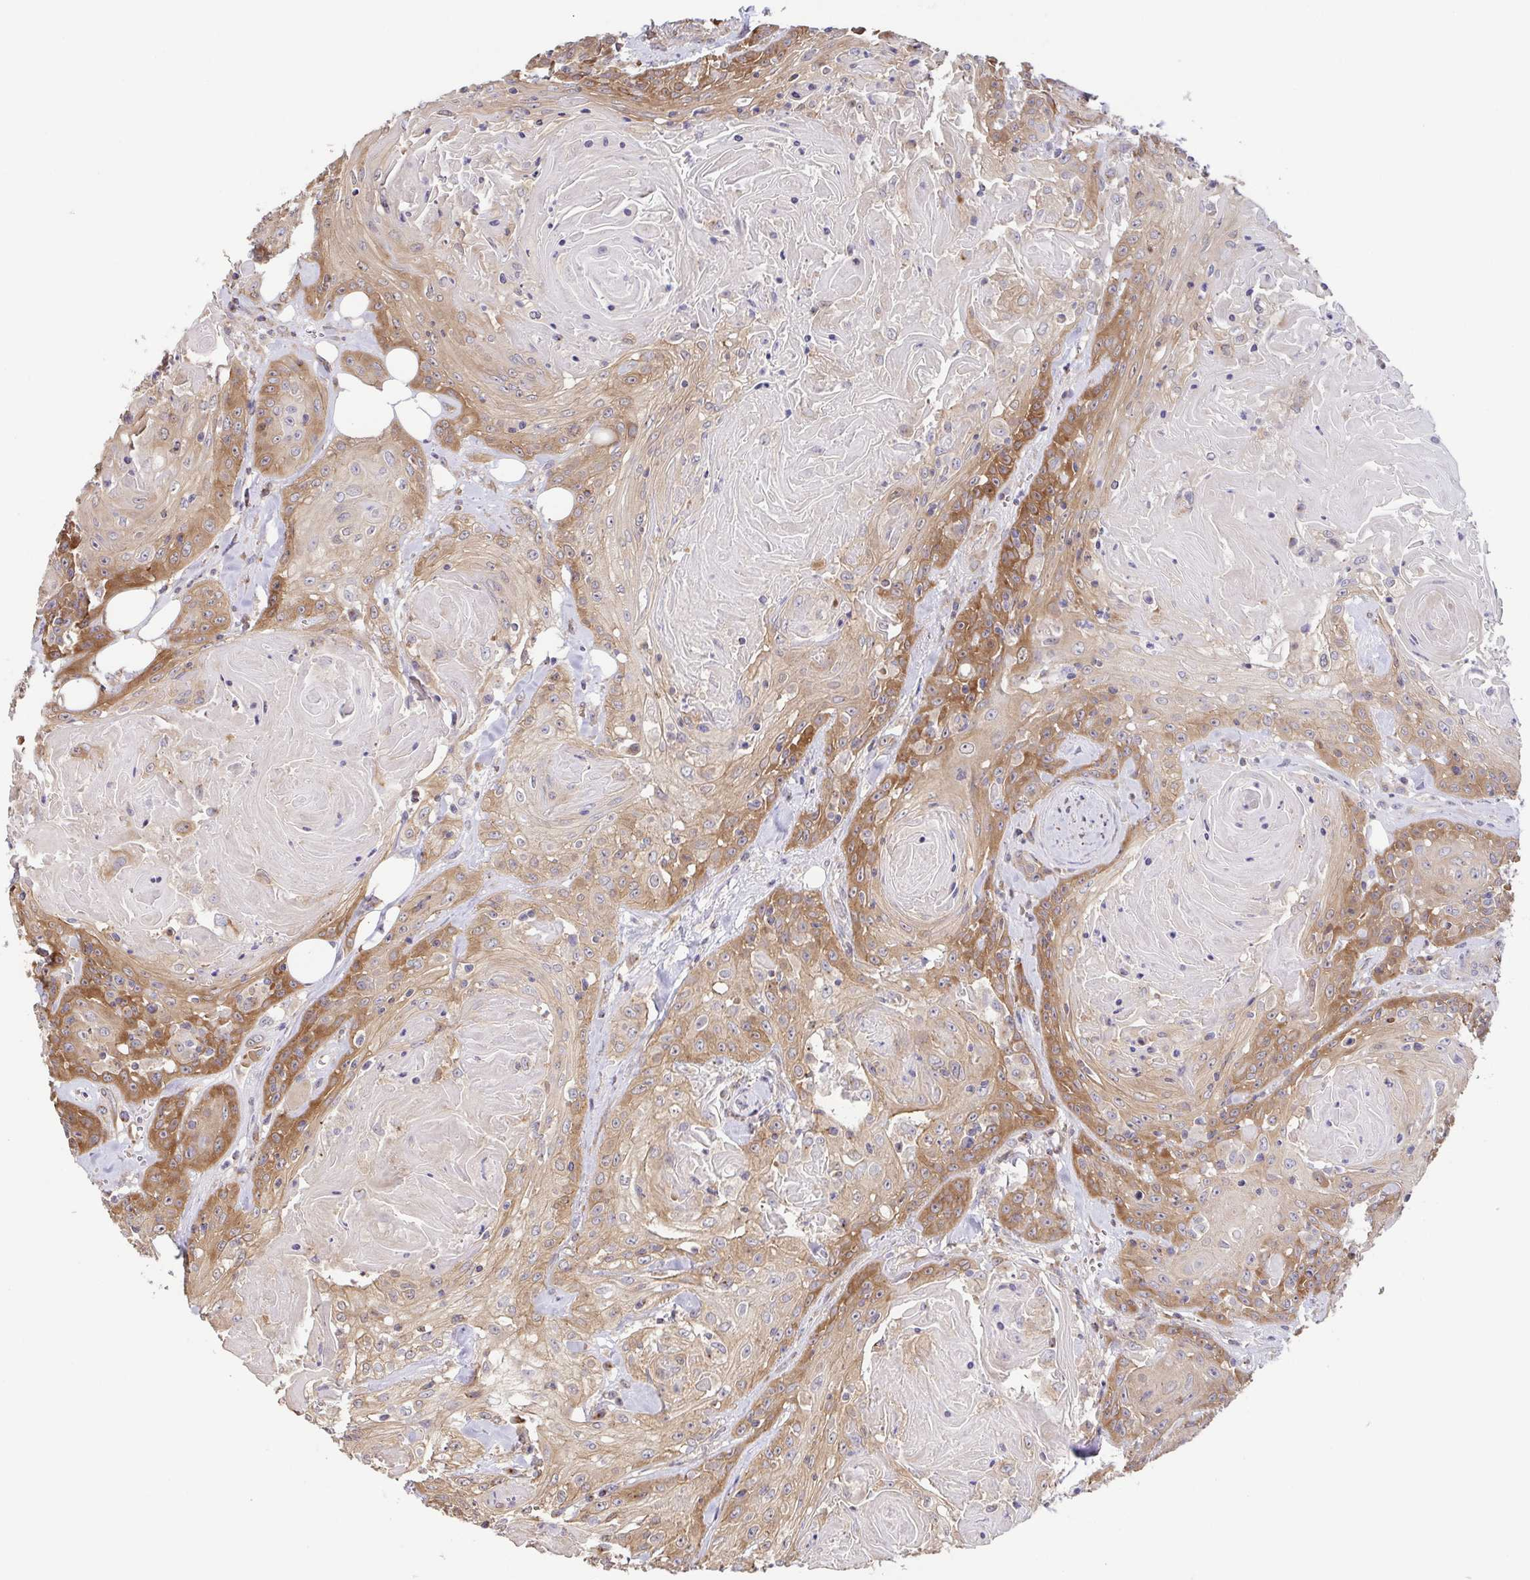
{"staining": {"intensity": "moderate", "quantity": "25%-75%", "location": "cytoplasmic/membranous"}, "tissue": "head and neck cancer", "cell_type": "Tumor cells", "image_type": "cancer", "snomed": [{"axis": "morphology", "description": "Squamous cell carcinoma, NOS"}, {"axis": "topography", "description": "Head-Neck"}], "caption": "Human head and neck cancer stained with a brown dye exhibits moderate cytoplasmic/membranous positive expression in about 25%-75% of tumor cells.", "gene": "EIF3D", "patient": {"sex": "female", "age": 84}}